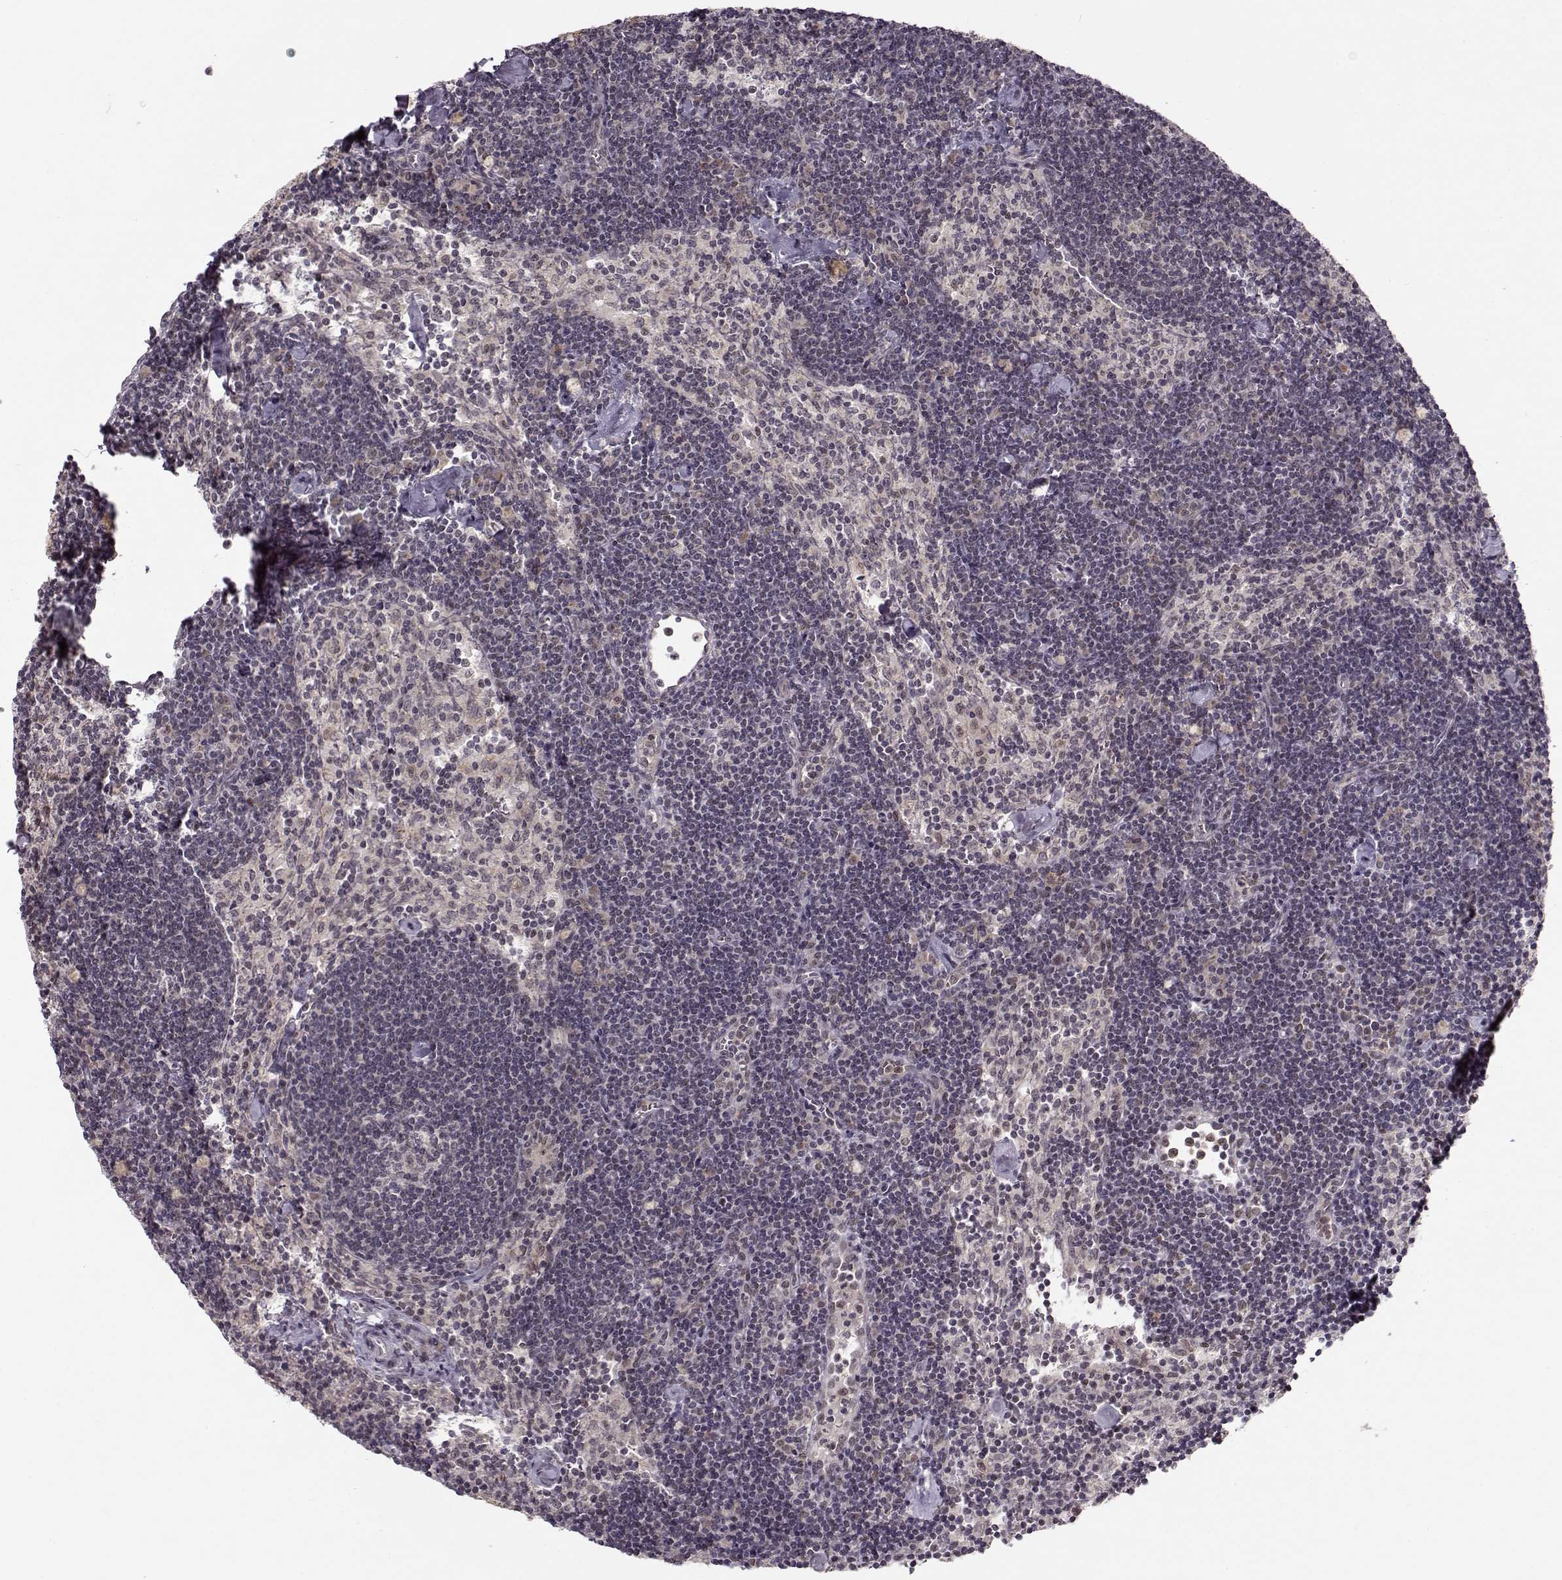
{"staining": {"intensity": "weak", "quantity": "<25%", "location": "nuclear"}, "tissue": "lymph node", "cell_type": "Germinal center cells", "image_type": "normal", "snomed": [{"axis": "morphology", "description": "Normal tissue, NOS"}, {"axis": "topography", "description": "Lymph node"}], "caption": "Human lymph node stained for a protein using immunohistochemistry displays no positivity in germinal center cells.", "gene": "RAI1", "patient": {"sex": "female", "age": 42}}